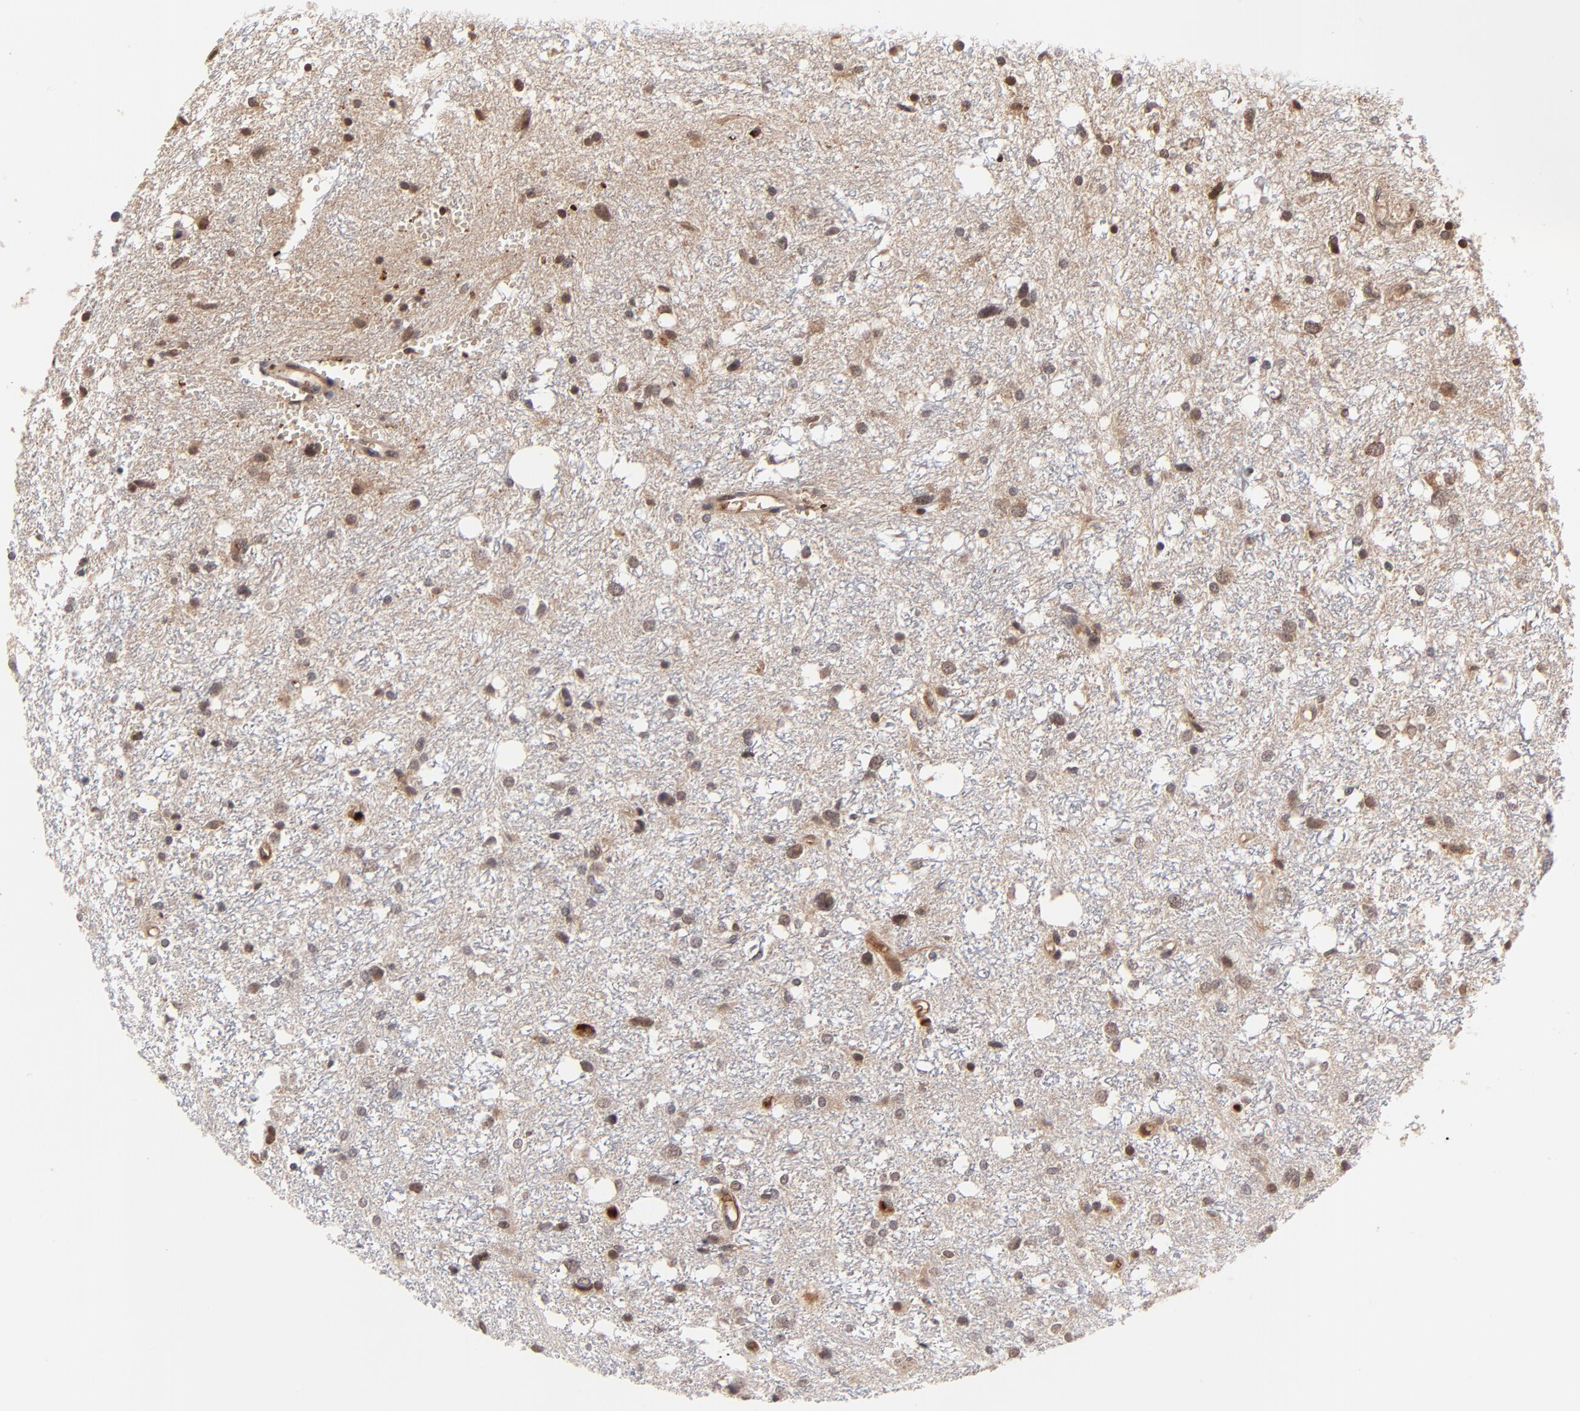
{"staining": {"intensity": "moderate", "quantity": "25%-75%", "location": "cytoplasmic/membranous,nuclear"}, "tissue": "glioma", "cell_type": "Tumor cells", "image_type": "cancer", "snomed": [{"axis": "morphology", "description": "Glioma, malignant, High grade"}, {"axis": "topography", "description": "Brain"}], "caption": "Malignant glioma (high-grade) tissue displays moderate cytoplasmic/membranous and nuclear staining in about 25%-75% of tumor cells, visualized by immunohistochemistry. (IHC, brightfield microscopy, high magnification).", "gene": "CASP10", "patient": {"sex": "female", "age": 59}}